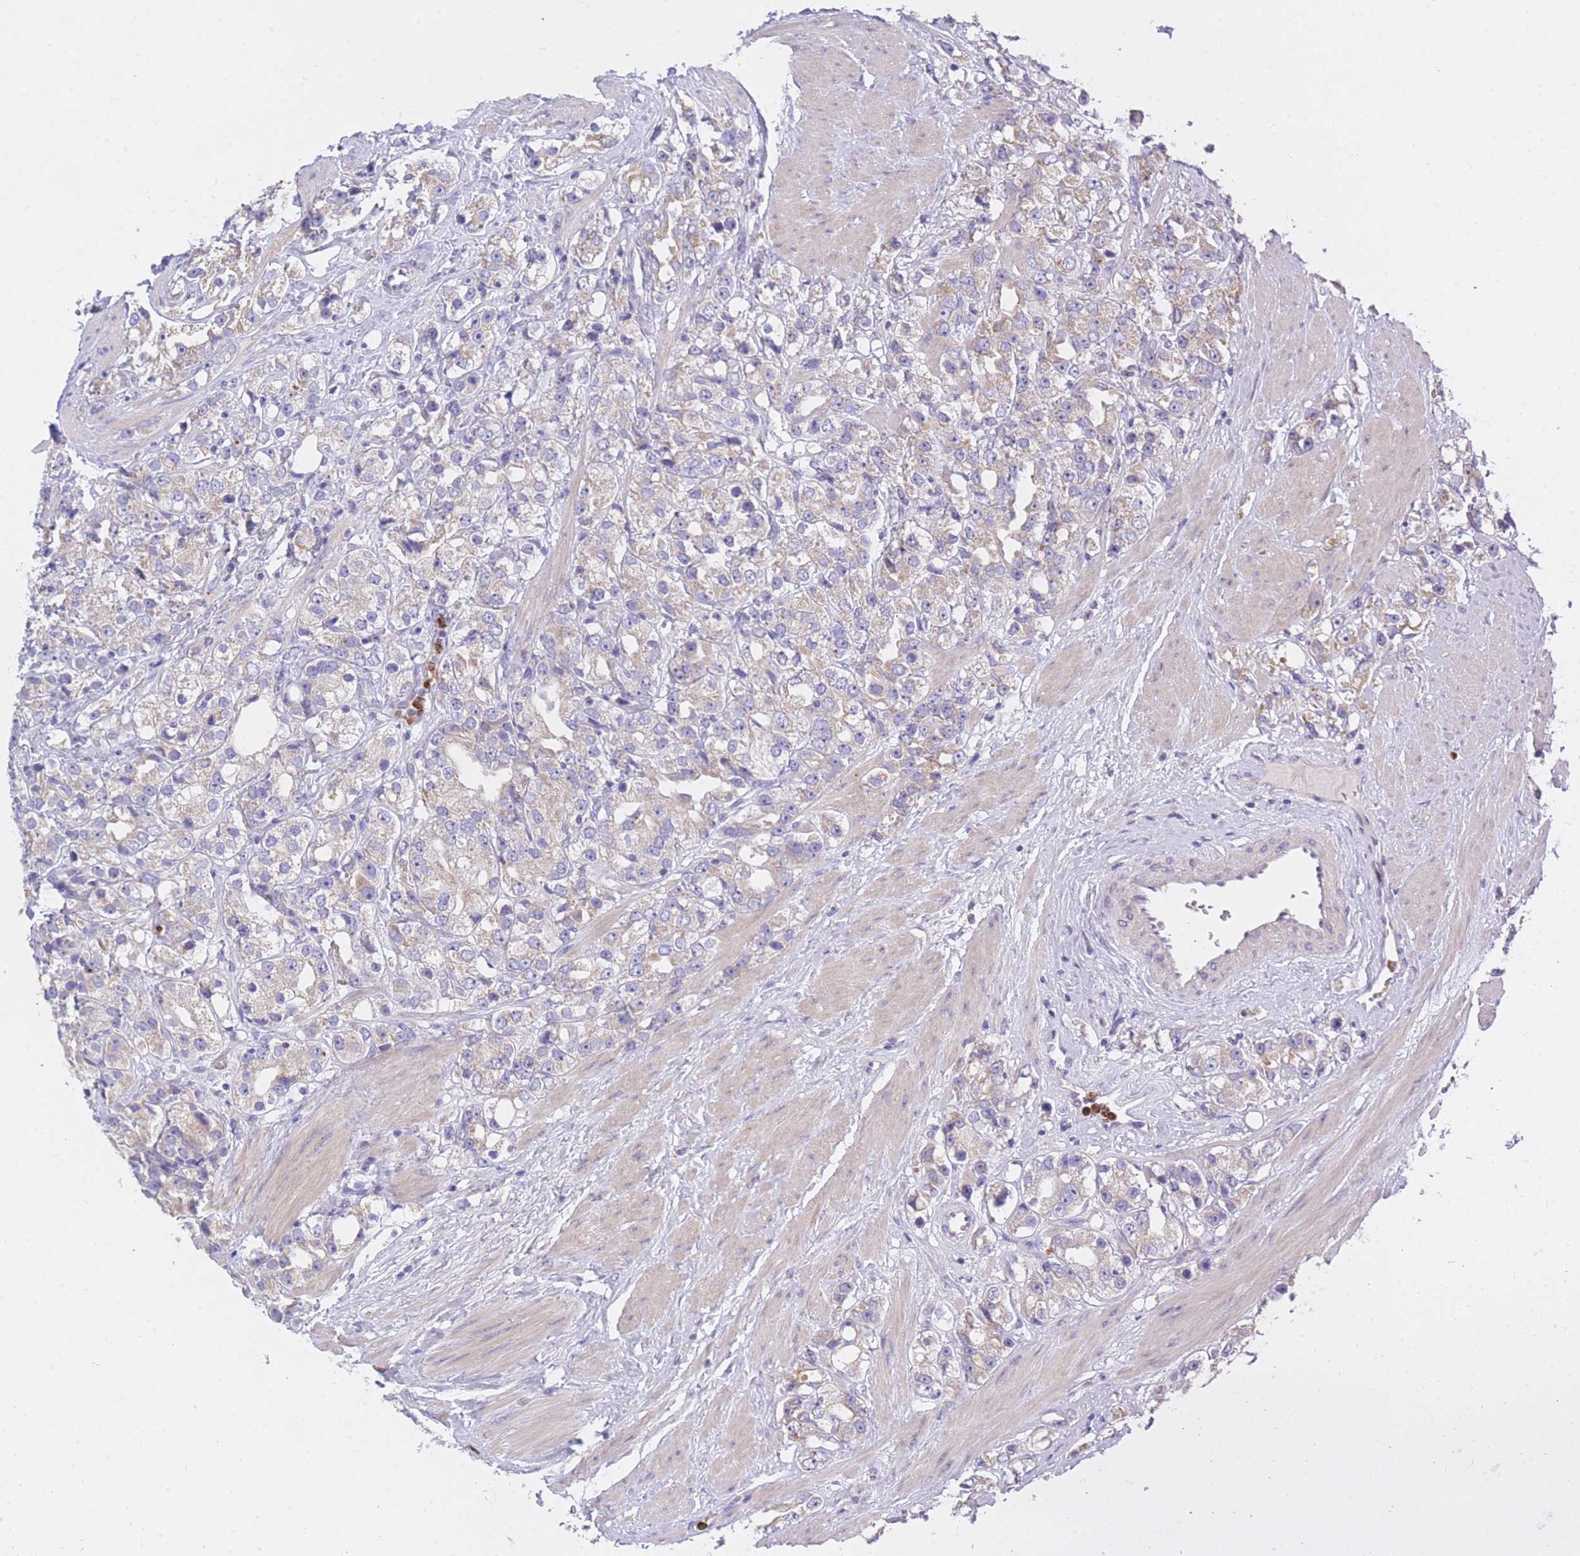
{"staining": {"intensity": "negative", "quantity": "none", "location": "none"}, "tissue": "prostate cancer", "cell_type": "Tumor cells", "image_type": "cancer", "snomed": [{"axis": "morphology", "description": "Adenocarcinoma, NOS"}, {"axis": "topography", "description": "Prostate"}], "caption": "Tumor cells show no significant protein expression in prostate cancer.", "gene": "CENPM", "patient": {"sex": "male", "age": 79}}